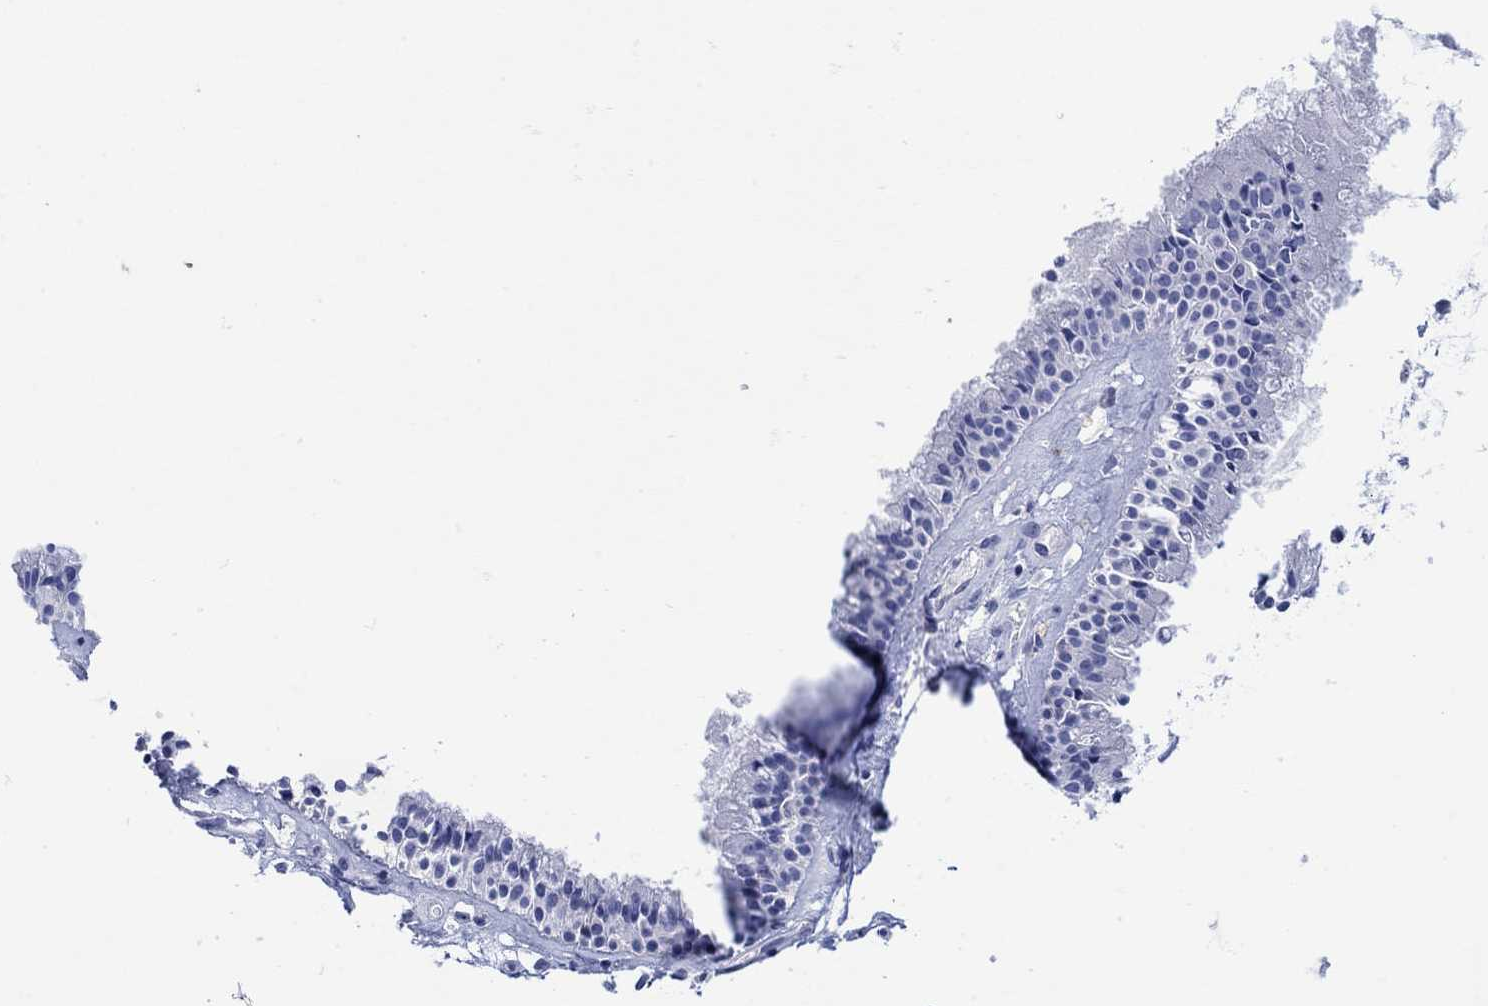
{"staining": {"intensity": "negative", "quantity": "none", "location": "none"}, "tissue": "nasopharynx", "cell_type": "Respiratory epithelial cells", "image_type": "normal", "snomed": [{"axis": "morphology", "description": "Normal tissue, NOS"}, {"axis": "topography", "description": "Nasopharynx"}], "caption": "High power microscopy histopathology image of an immunohistochemistry (IHC) image of benign nasopharynx, revealing no significant staining in respiratory epithelial cells.", "gene": "LINGO3", "patient": {"sex": "female", "age": 47}}